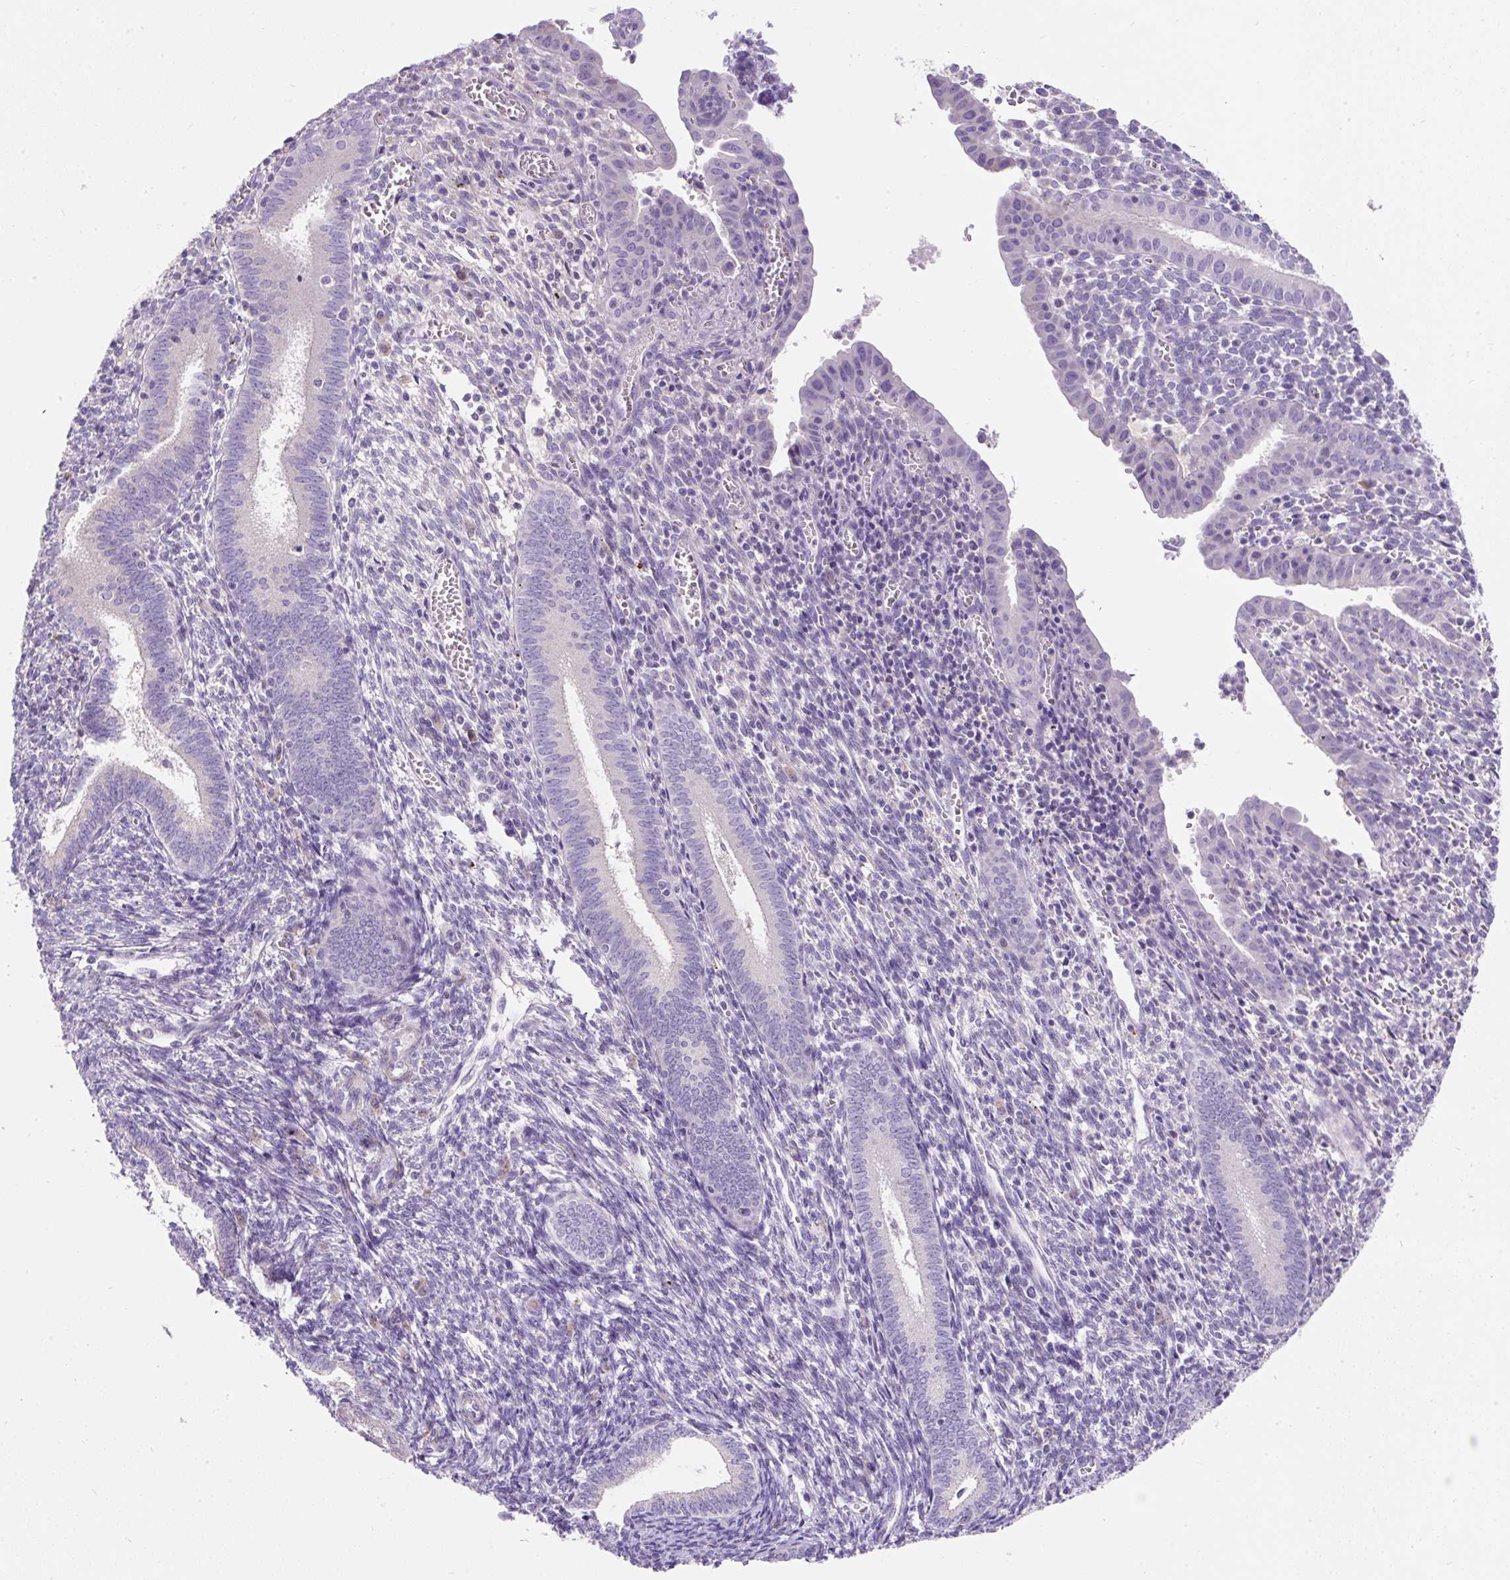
{"staining": {"intensity": "negative", "quantity": "none", "location": "none"}, "tissue": "endometrium", "cell_type": "Cells in endometrial stroma", "image_type": "normal", "snomed": [{"axis": "morphology", "description": "Normal tissue, NOS"}, {"axis": "topography", "description": "Endometrium"}], "caption": "This is an IHC photomicrograph of benign human endometrium. There is no staining in cells in endometrial stroma.", "gene": "SUSD5", "patient": {"sex": "female", "age": 41}}